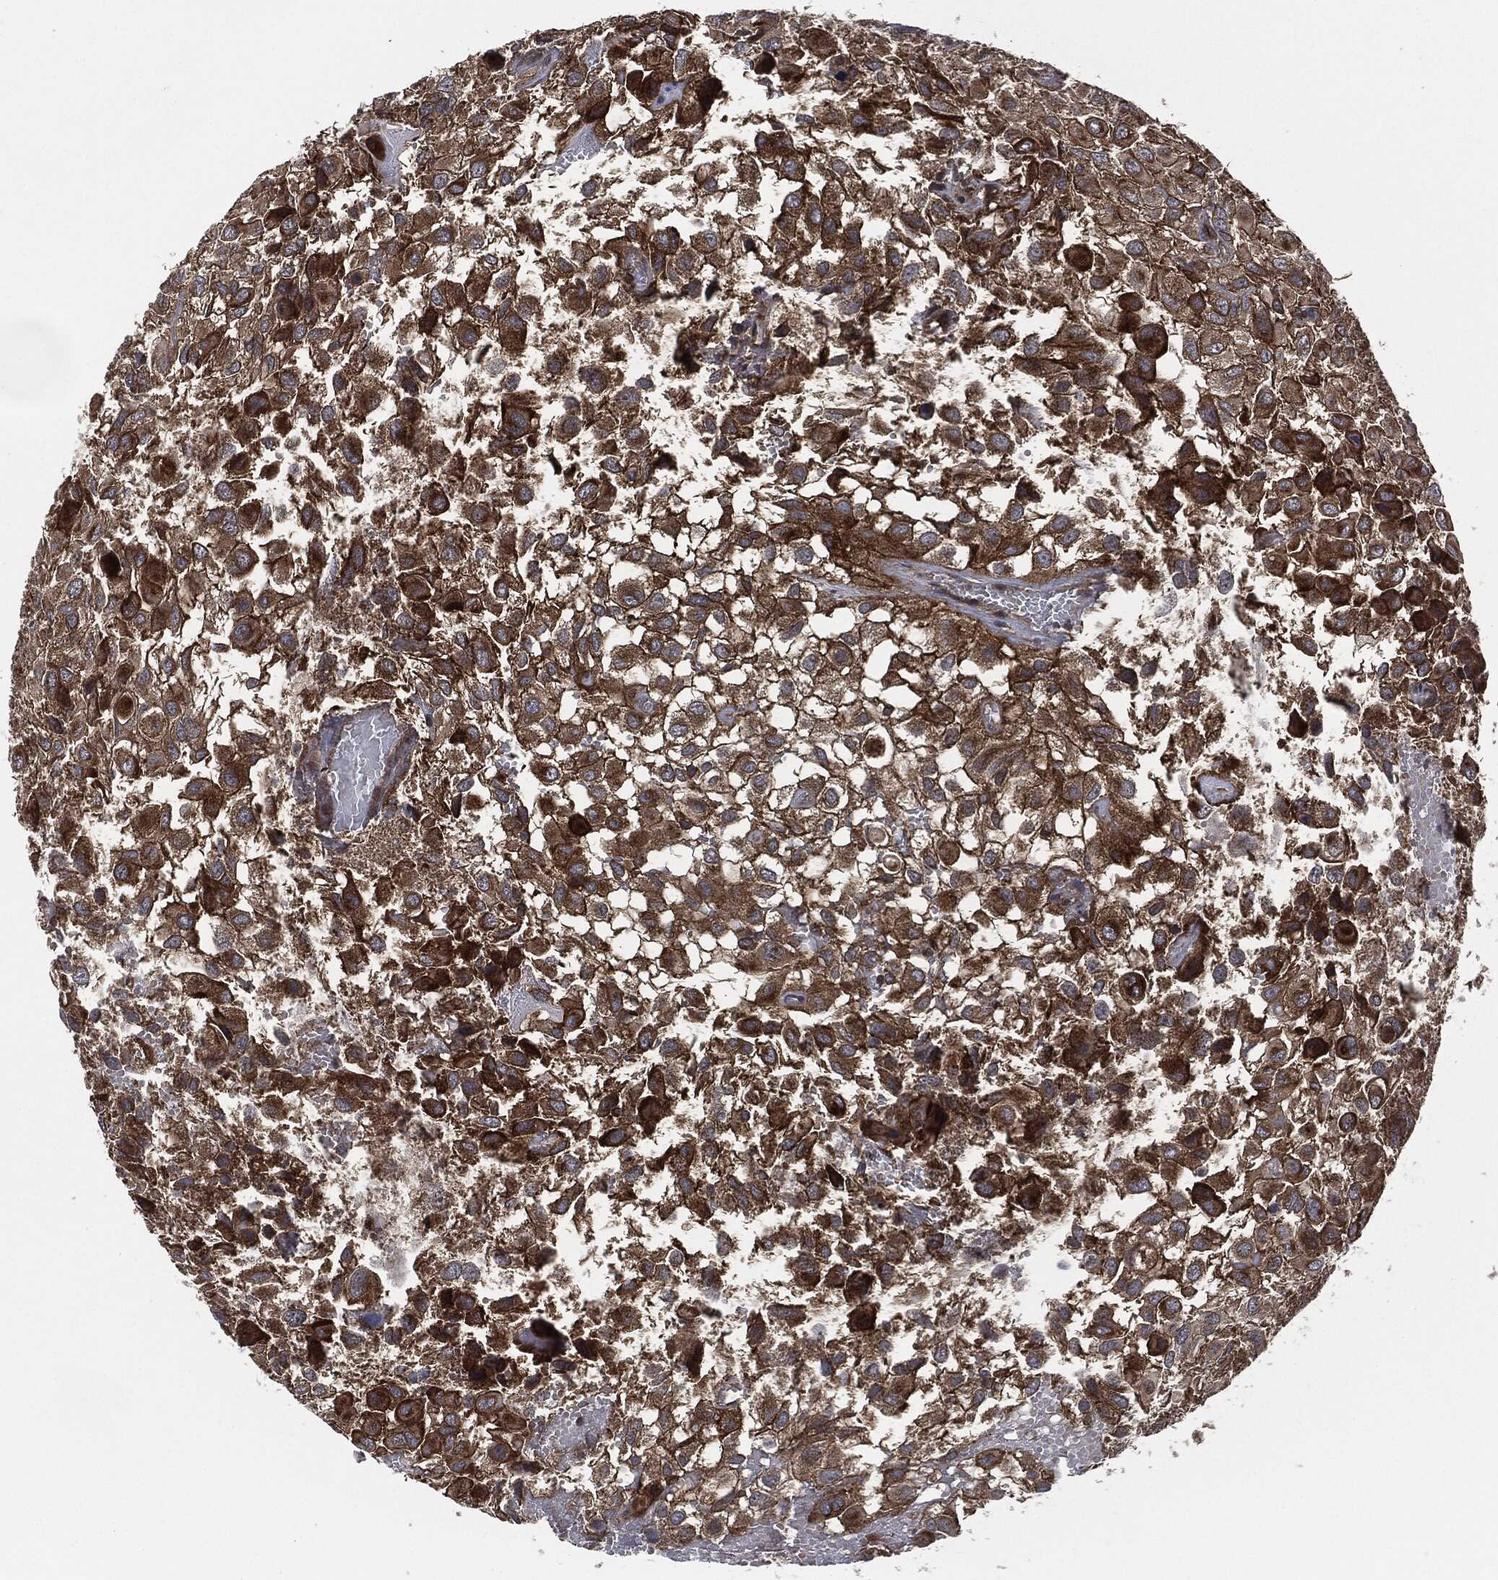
{"staining": {"intensity": "strong", "quantity": ">75%", "location": "cytoplasmic/membranous"}, "tissue": "urothelial cancer", "cell_type": "Tumor cells", "image_type": "cancer", "snomed": [{"axis": "morphology", "description": "Urothelial carcinoma, High grade"}, {"axis": "topography", "description": "Urinary bladder"}], "caption": "An immunohistochemistry (IHC) micrograph of tumor tissue is shown. Protein staining in brown shows strong cytoplasmic/membranous positivity in urothelial cancer within tumor cells. Nuclei are stained in blue.", "gene": "HRAS", "patient": {"sex": "male", "age": 56}}